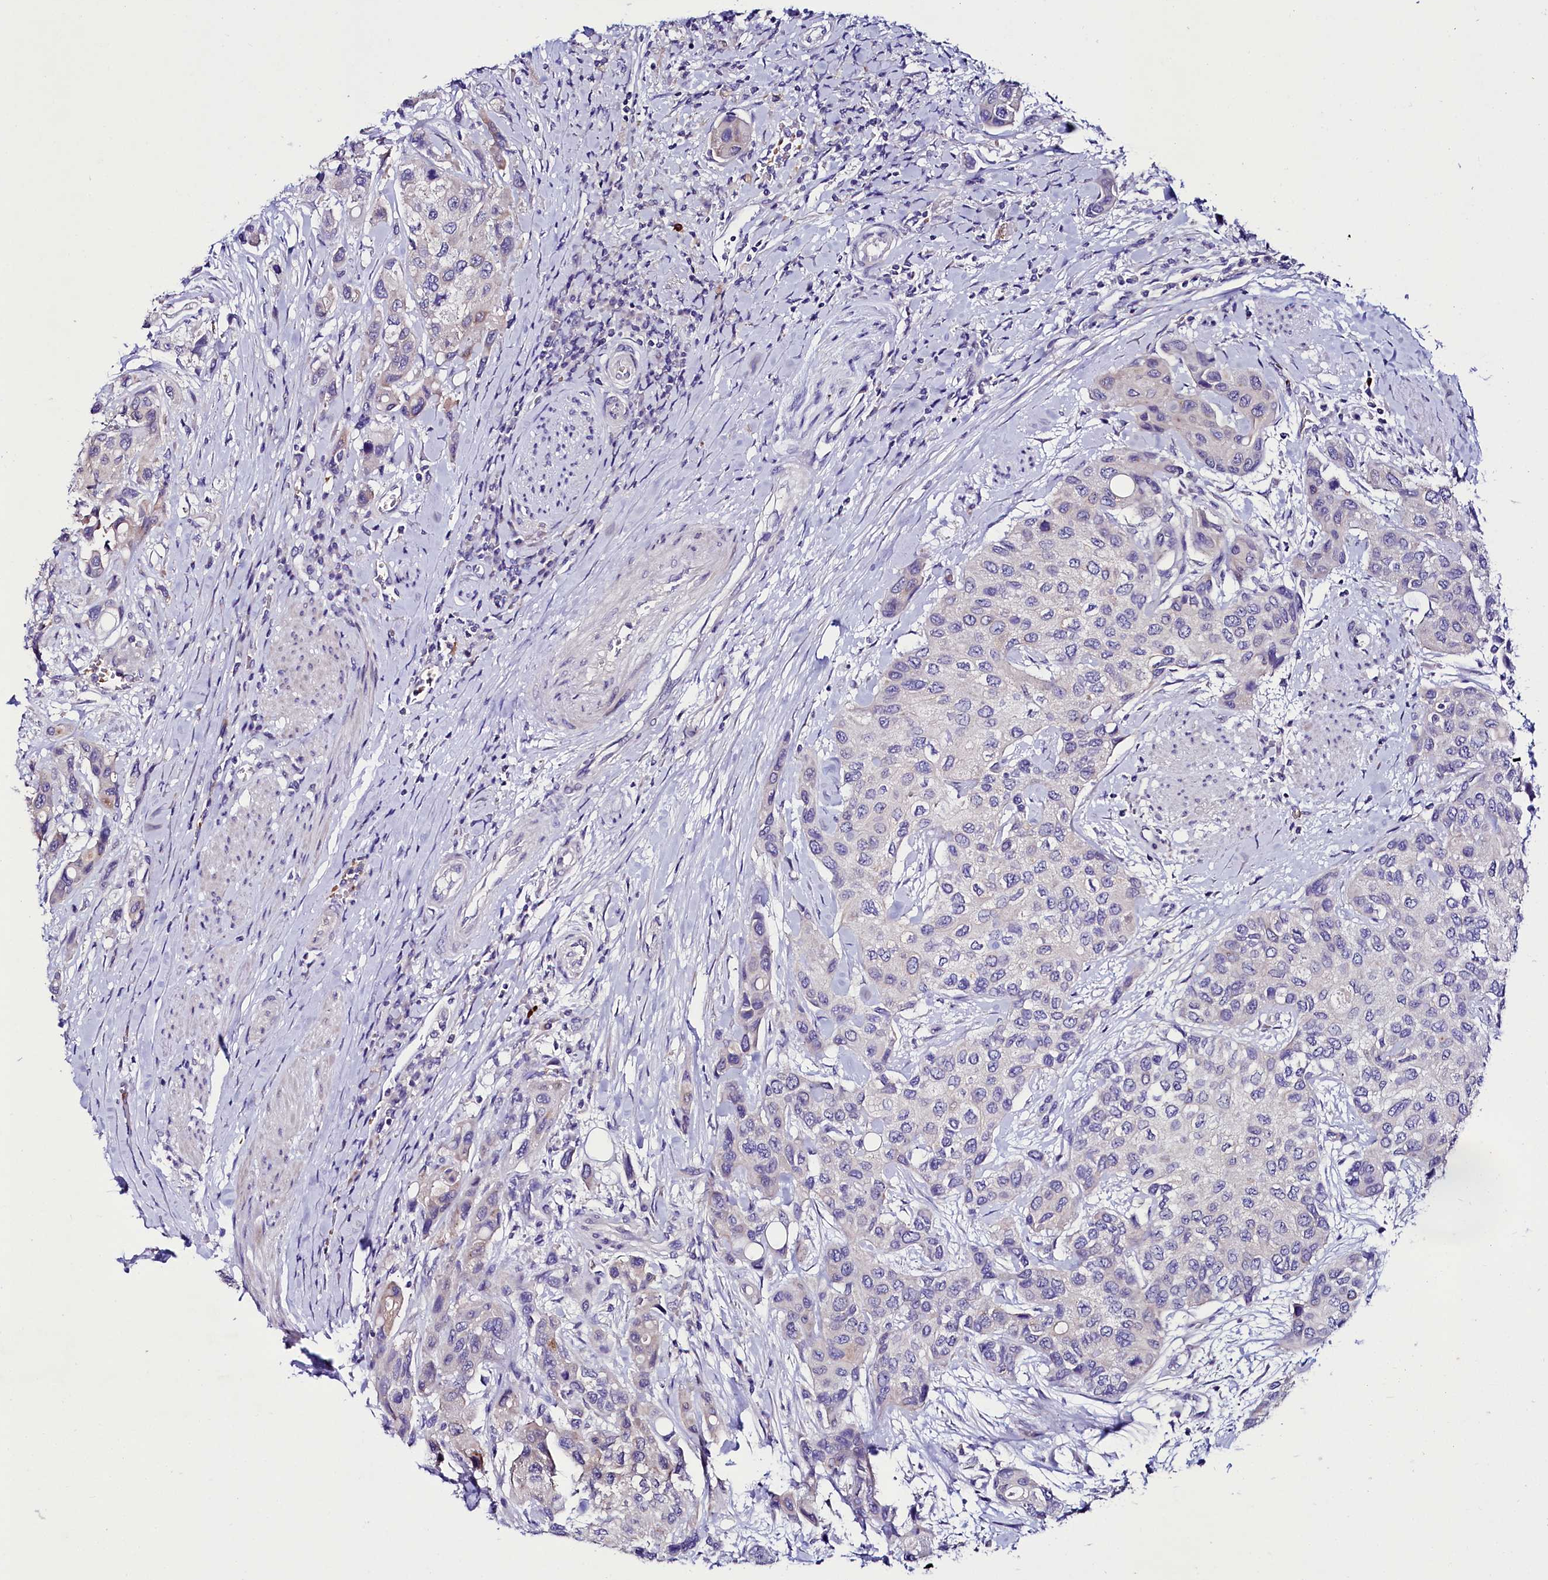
{"staining": {"intensity": "negative", "quantity": "none", "location": "none"}, "tissue": "urothelial cancer", "cell_type": "Tumor cells", "image_type": "cancer", "snomed": [{"axis": "morphology", "description": "Normal tissue, NOS"}, {"axis": "morphology", "description": "Urothelial carcinoma, High grade"}, {"axis": "topography", "description": "Vascular tissue"}, {"axis": "topography", "description": "Urinary bladder"}], "caption": "A micrograph of urothelial carcinoma (high-grade) stained for a protein exhibits no brown staining in tumor cells.", "gene": "ABHD5", "patient": {"sex": "female", "age": 56}}